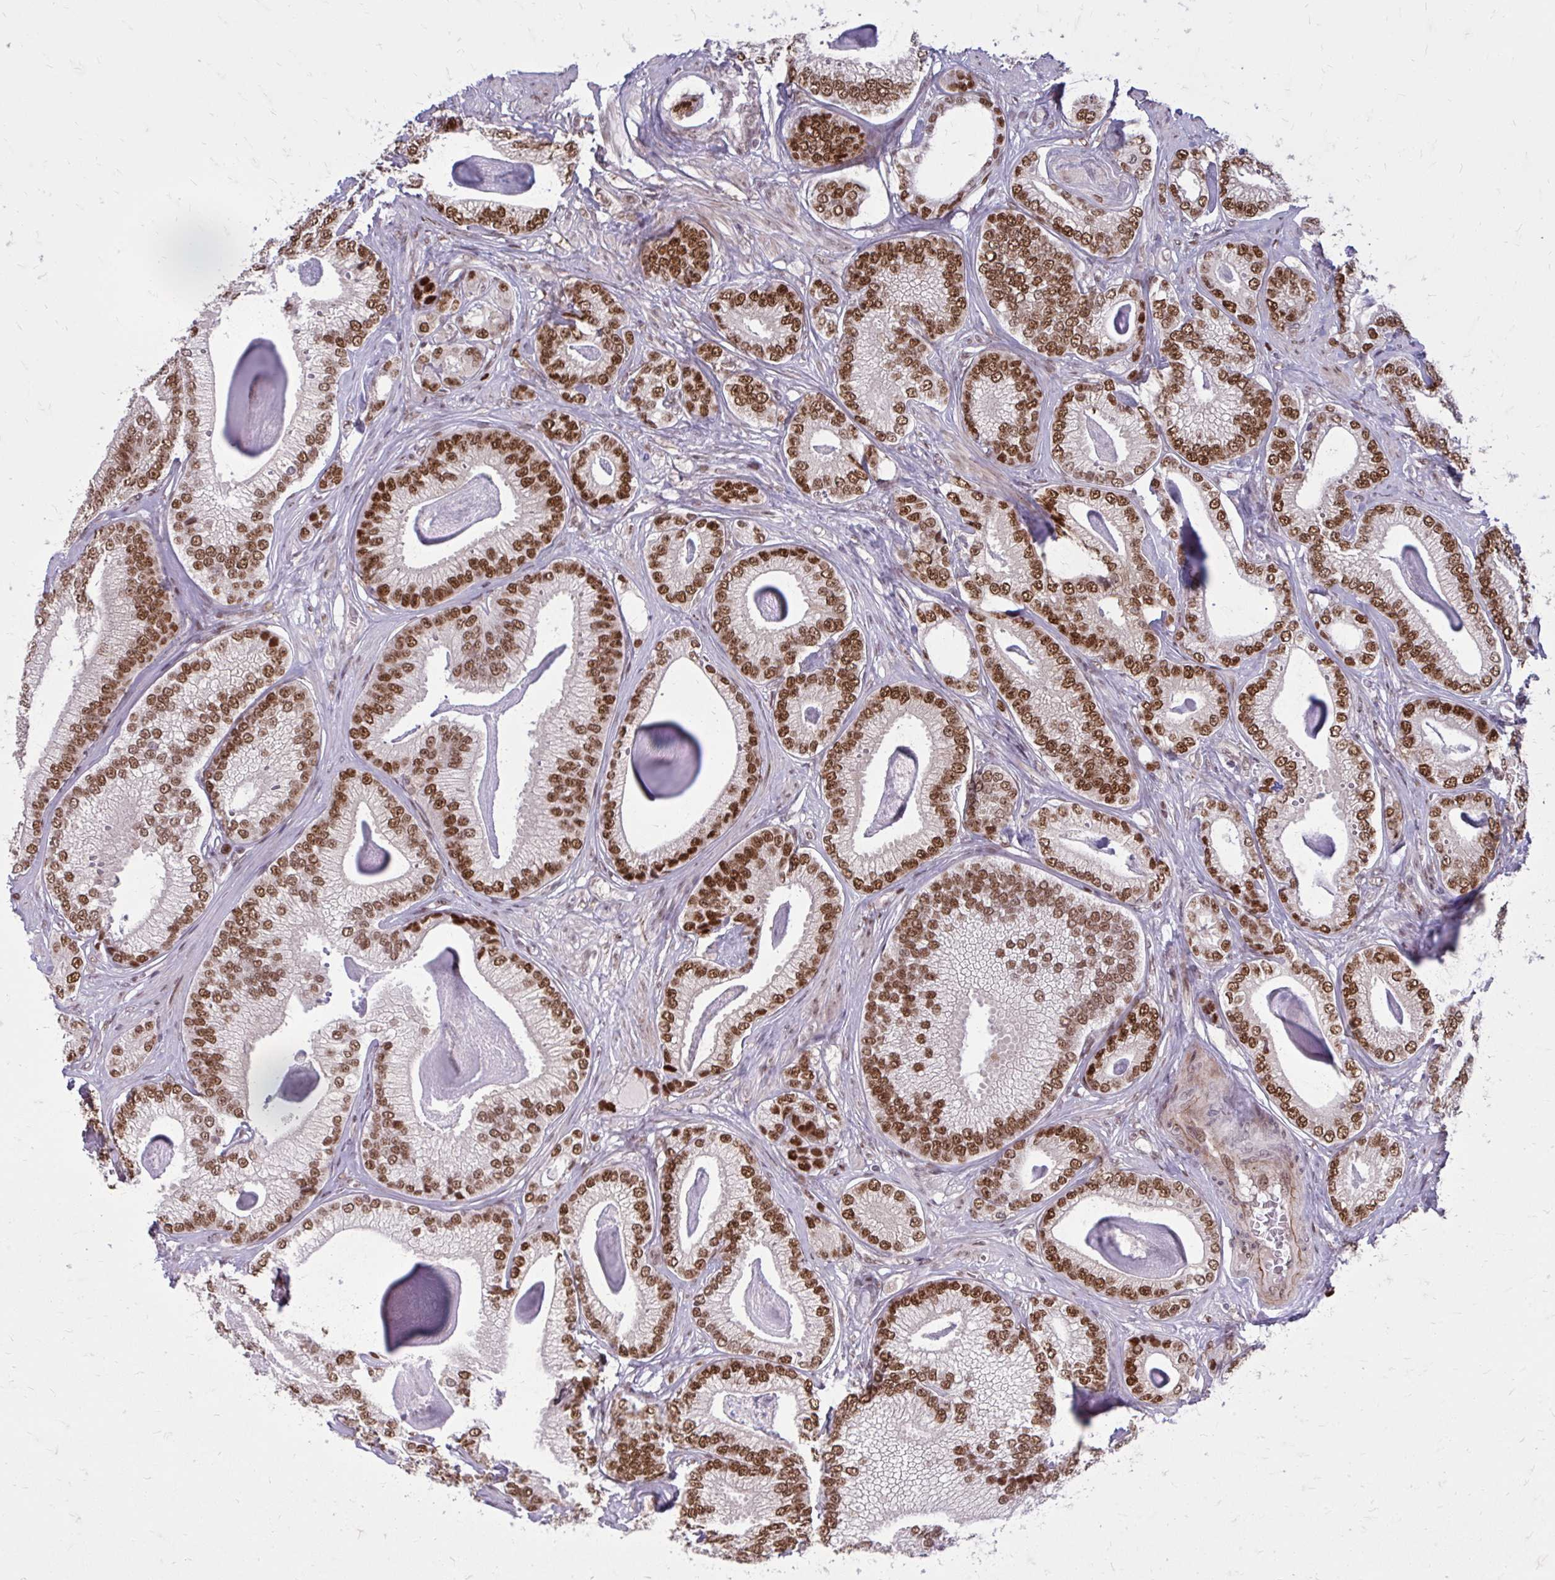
{"staining": {"intensity": "strong", "quantity": ">75%", "location": "nuclear"}, "tissue": "prostate cancer", "cell_type": "Tumor cells", "image_type": "cancer", "snomed": [{"axis": "morphology", "description": "Adenocarcinoma, Low grade"}, {"axis": "topography", "description": "Prostate"}], "caption": "Immunohistochemical staining of prostate low-grade adenocarcinoma demonstrates strong nuclear protein expression in approximately >75% of tumor cells.", "gene": "PSME4", "patient": {"sex": "male", "age": 63}}